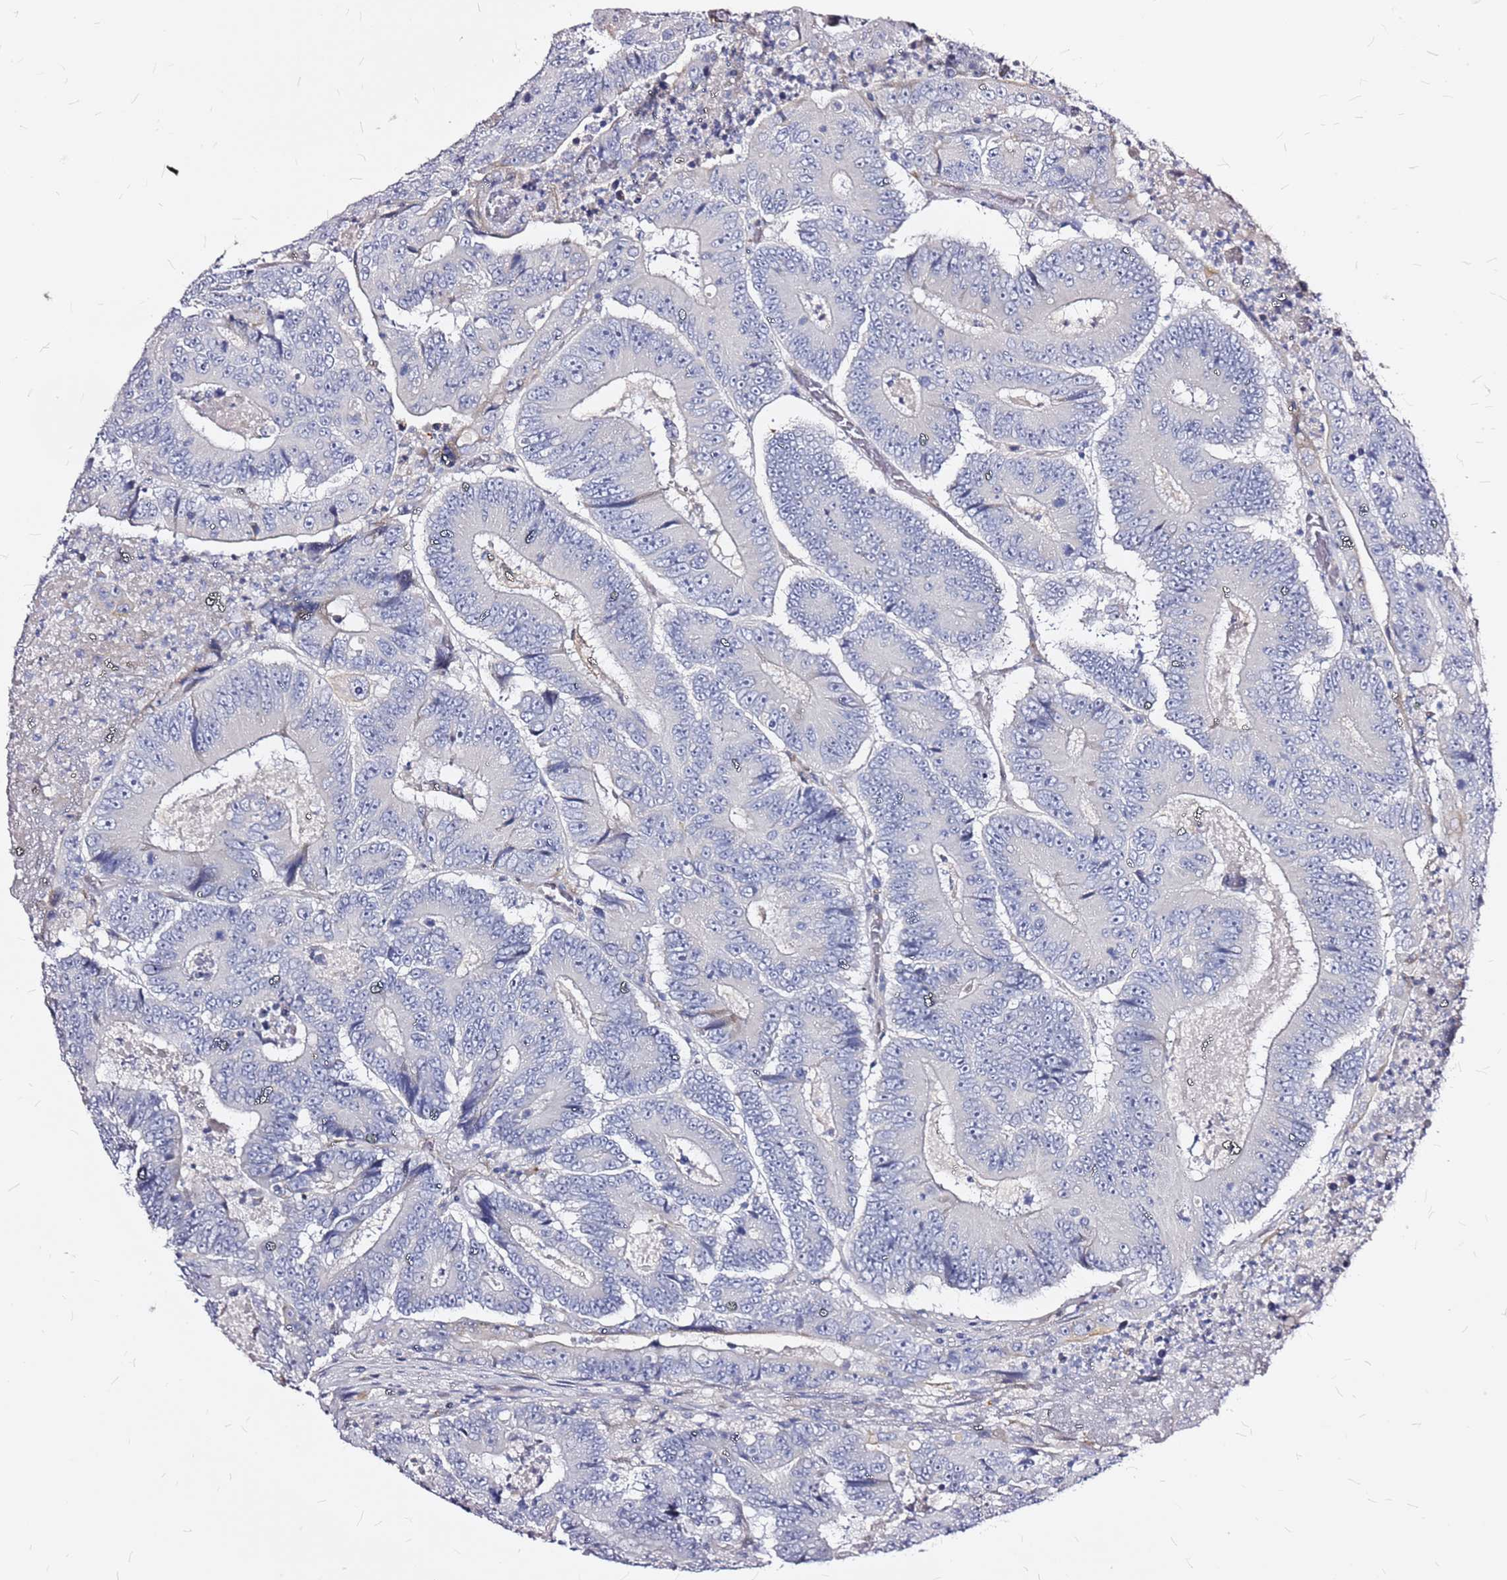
{"staining": {"intensity": "negative", "quantity": "none", "location": "none"}, "tissue": "colorectal cancer", "cell_type": "Tumor cells", "image_type": "cancer", "snomed": [{"axis": "morphology", "description": "Adenocarcinoma, NOS"}, {"axis": "topography", "description": "Colon"}], "caption": "The IHC photomicrograph has no significant positivity in tumor cells of adenocarcinoma (colorectal) tissue.", "gene": "CASD1", "patient": {"sex": "male", "age": 83}}